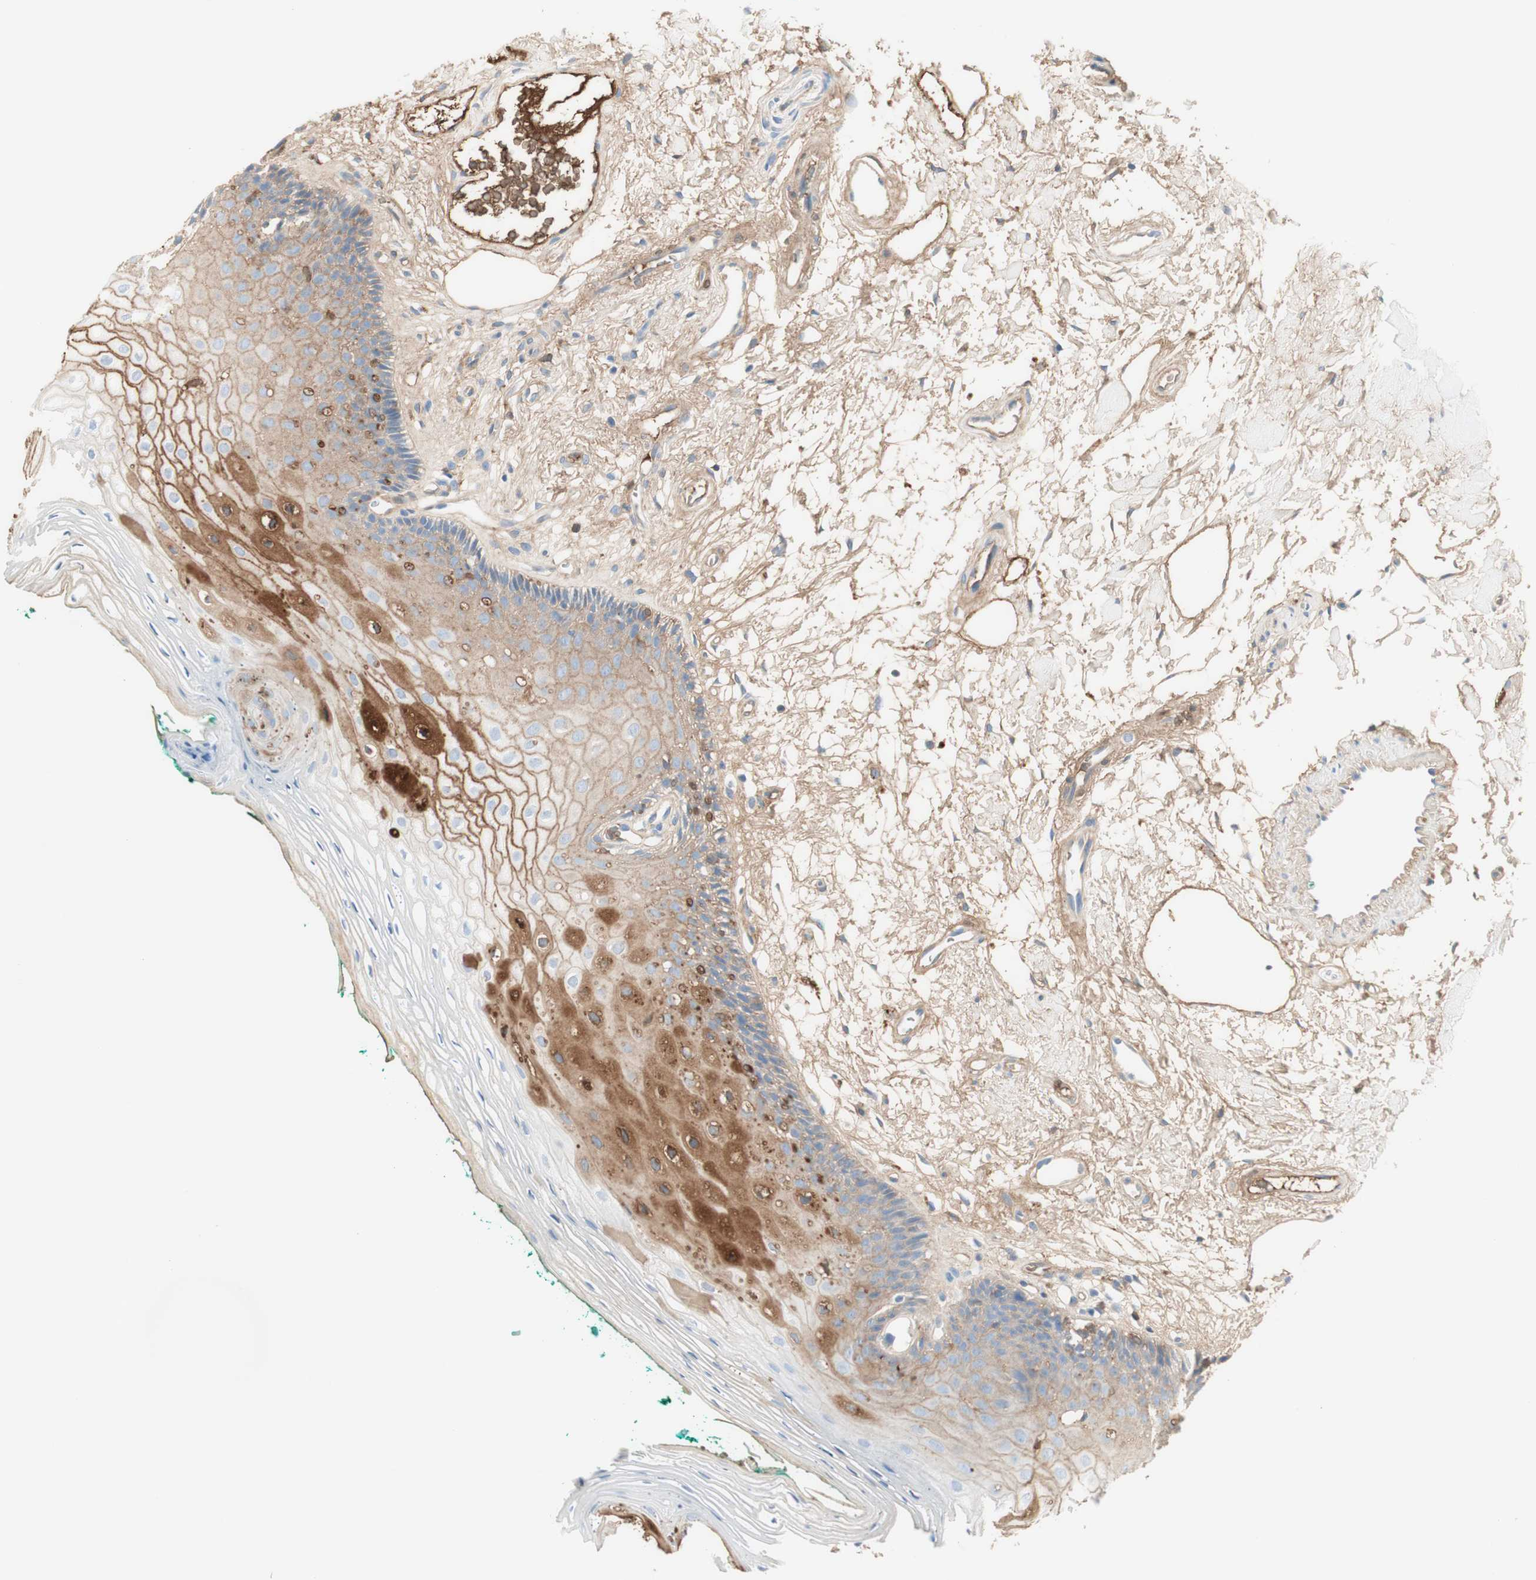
{"staining": {"intensity": "moderate", "quantity": "<25%", "location": "cytoplasmic/membranous"}, "tissue": "oral mucosa", "cell_type": "Squamous epithelial cells", "image_type": "normal", "snomed": [{"axis": "morphology", "description": "Normal tissue, NOS"}, {"axis": "topography", "description": "Skeletal muscle"}, {"axis": "topography", "description": "Oral tissue"}, {"axis": "topography", "description": "Peripheral nerve tissue"}], "caption": "An immunohistochemistry image of unremarkable tissue is shown. Protein staining in brown labels moderate cytoplasmic/membranous positivity in oral mucosa within squamous epithelial cells.", "gene": "KNG1", "patient": {"sex": "female", "age": 84}}